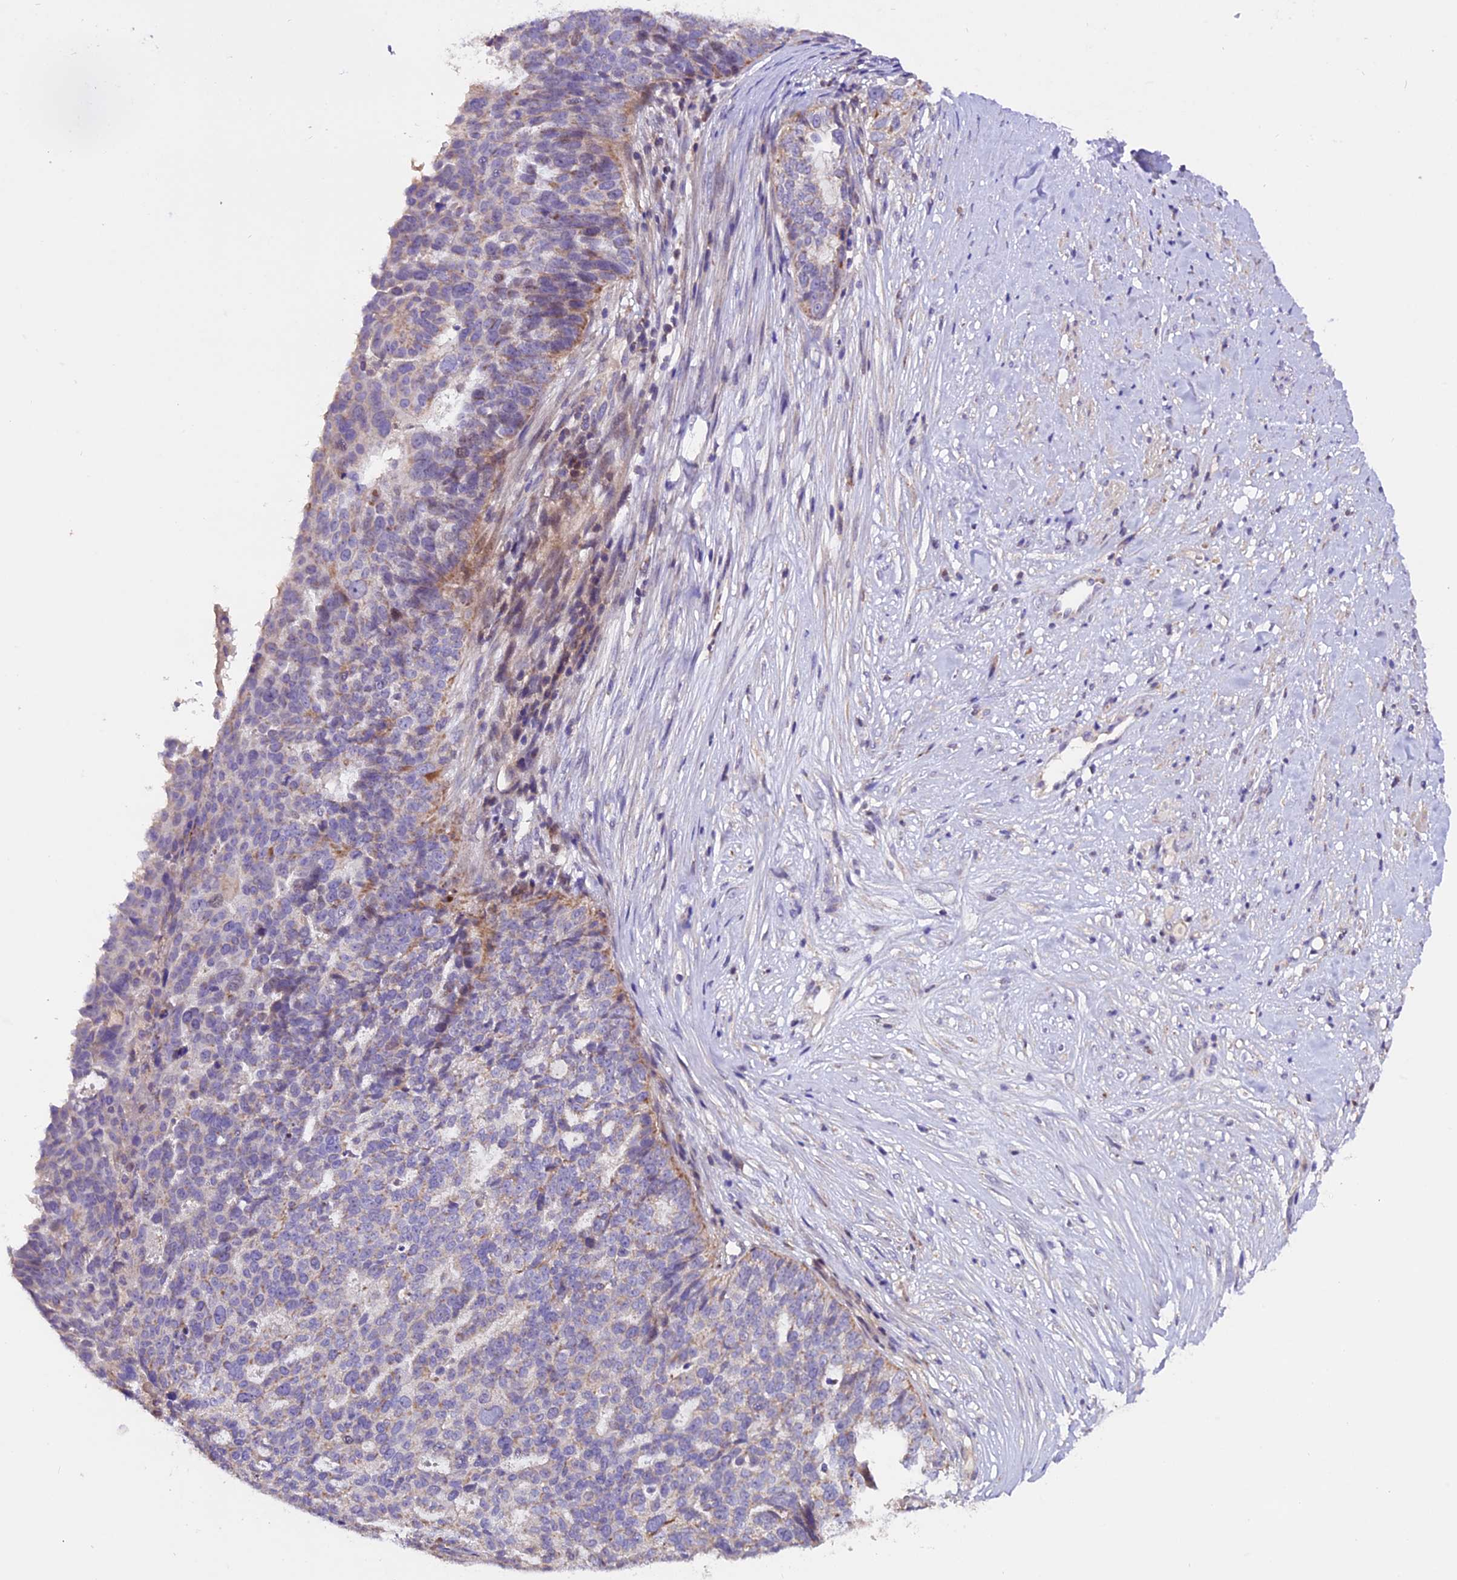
{"staining": {"intensity": "negative", "quantity": "none", "location": "none"}, "tissue": "ovarian cancer", "cell_type": "Tumor cells", "image_type": "cancer", "snomed": [{"axis": "morphology", "description": "Cystadenocarcinoma, serous, NOS"}, {"axis": "topography", "description": "Ovary"}], "caption": "Immunohistochemical staining of human ovarian cancer displays no significant staining in tumor cells.", "gene": "DDX28", "patient": {"sex": "female", "age": 59}}